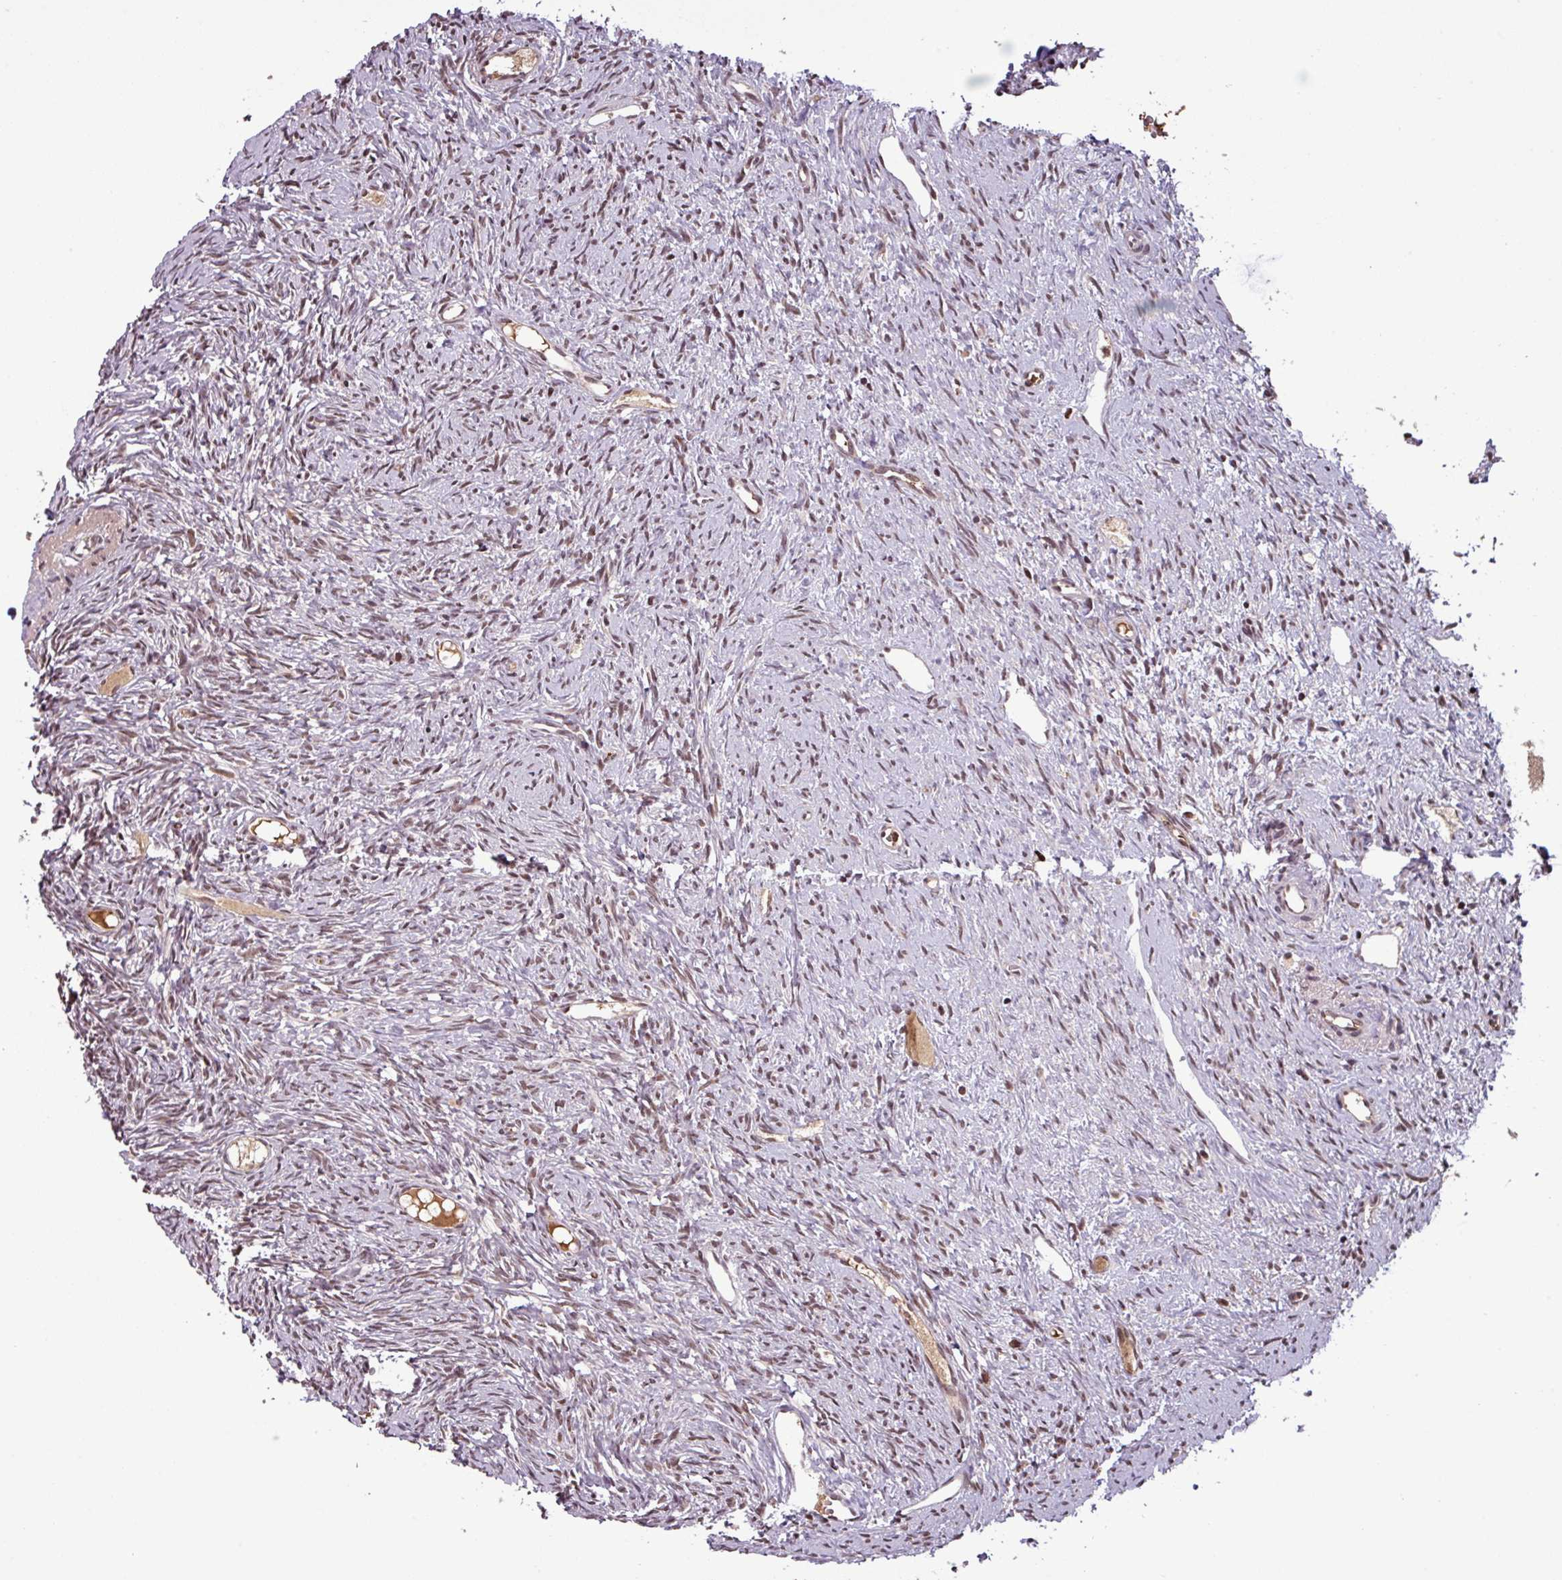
{"staining": {"intensity": "moderate", "quantity": "25%-75%", "location": "nuclear"}, "tissue": "ovary", "cell_type": "Ovarian stroma cells", "image_type": "normal", "snomed": [{"axis": "morphology", "description": "Normal tissue, NOS"}, {"axis": "topography", "description": "Ovary"}], "caption": "DAB (3,3'-diaminobenzidine) immunohistochemical staining of benign ovary exhibits moderate nuclear protein expression in approximately 25%-75% of ovarian stroma cells.", "gene": "NOB1", "patient": {"sex": "female", "age": 51}}